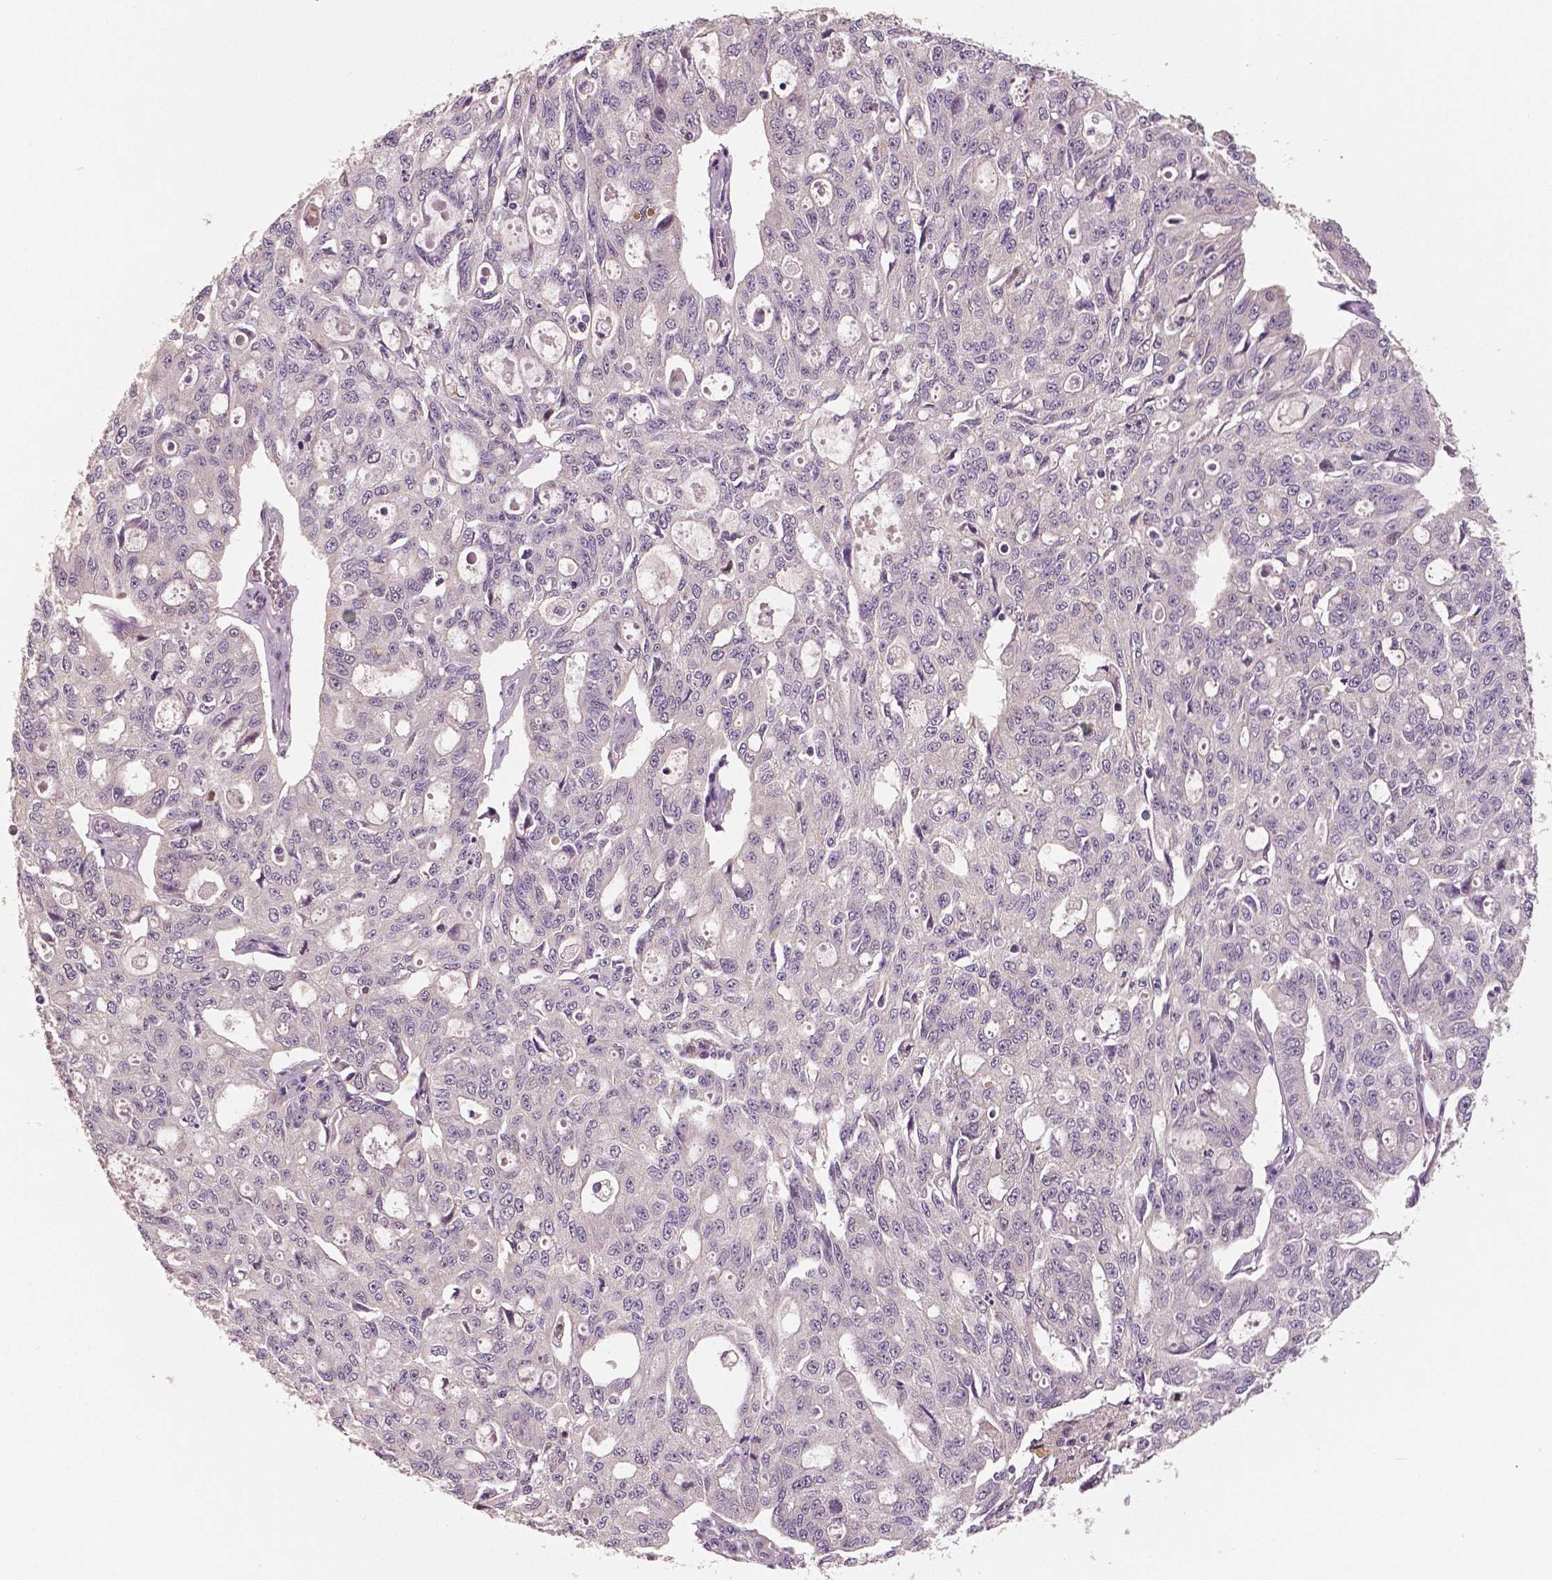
{"staining": {"intensity": "negative", "quantity": "none", "location": "none"}, "tissue": "ovarian cancer", "cell_type": "Tumor cells", "image_type": "cancer", "snomed": [{"axis": "morphology", "description": "Carcinoma, endometroid"}, {"axis": "topography", "description": "Ovary"}], "caption": "An image of human ovarian cancer is negative for staining in tumor cells.", "gene": "MKI67", "patient": {"sex": "female", "age": 65}}